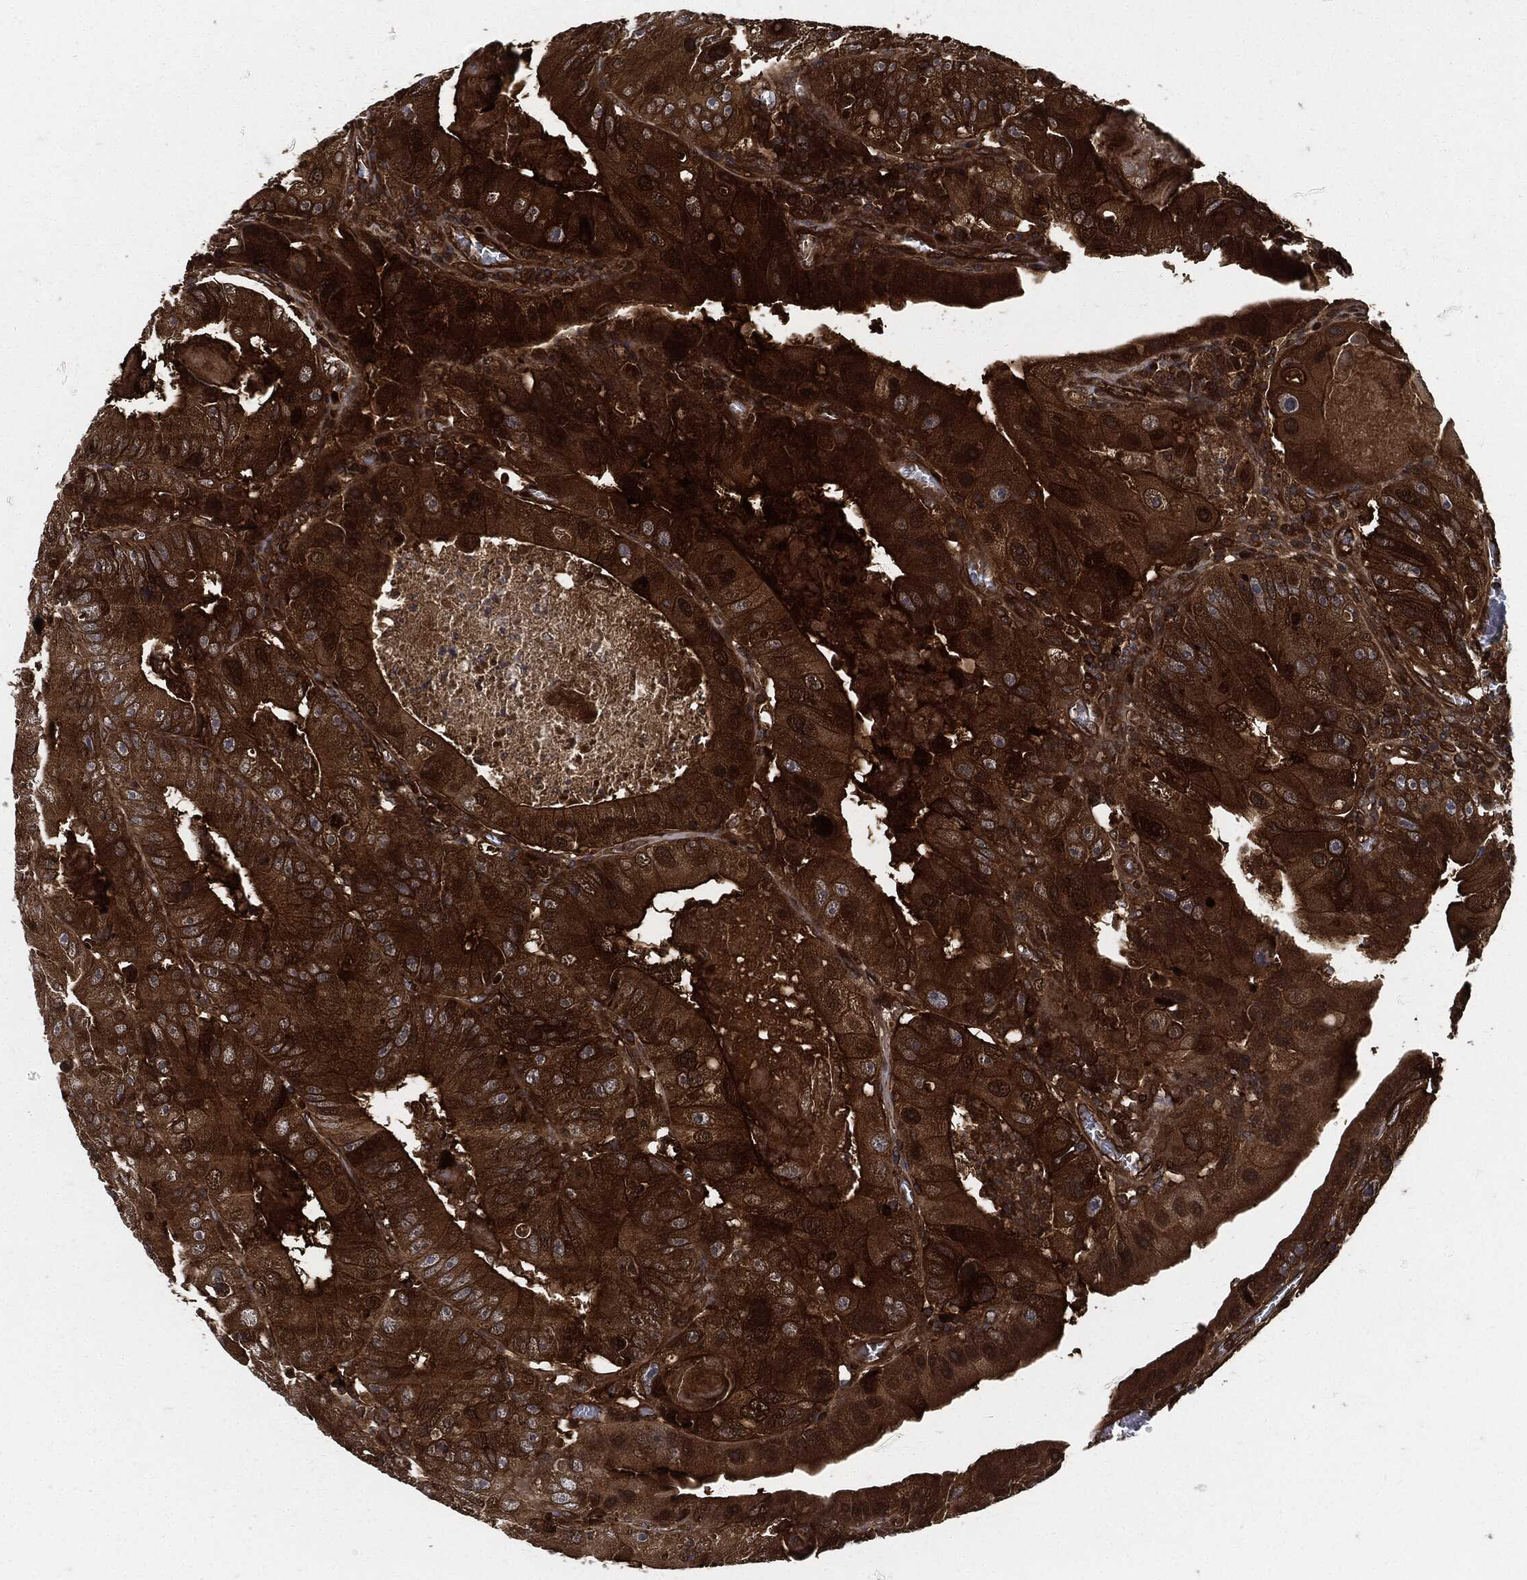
{"staining": {"intensity": "strong", "quantity": ">75%", "location": "cytoplasmic/membranous"}, "tissue": "colorectal cancer", "cell_type": "Tumor cells", "image_type": "cancer", "snomed": [{"axis": "morphology", "description": "Adenocarcinoma, NOS"}, {"axis": "topography", "description": "Colon"}], "caption": "Protein analysis of colorectal cancer (adenocarcinoma) tissue shows strong cytoplasmic/membranous expression in approximately >75% of tumor cells.", "gene": "XPNPEP1", "patient": {"sex": "female", "age": 86}}